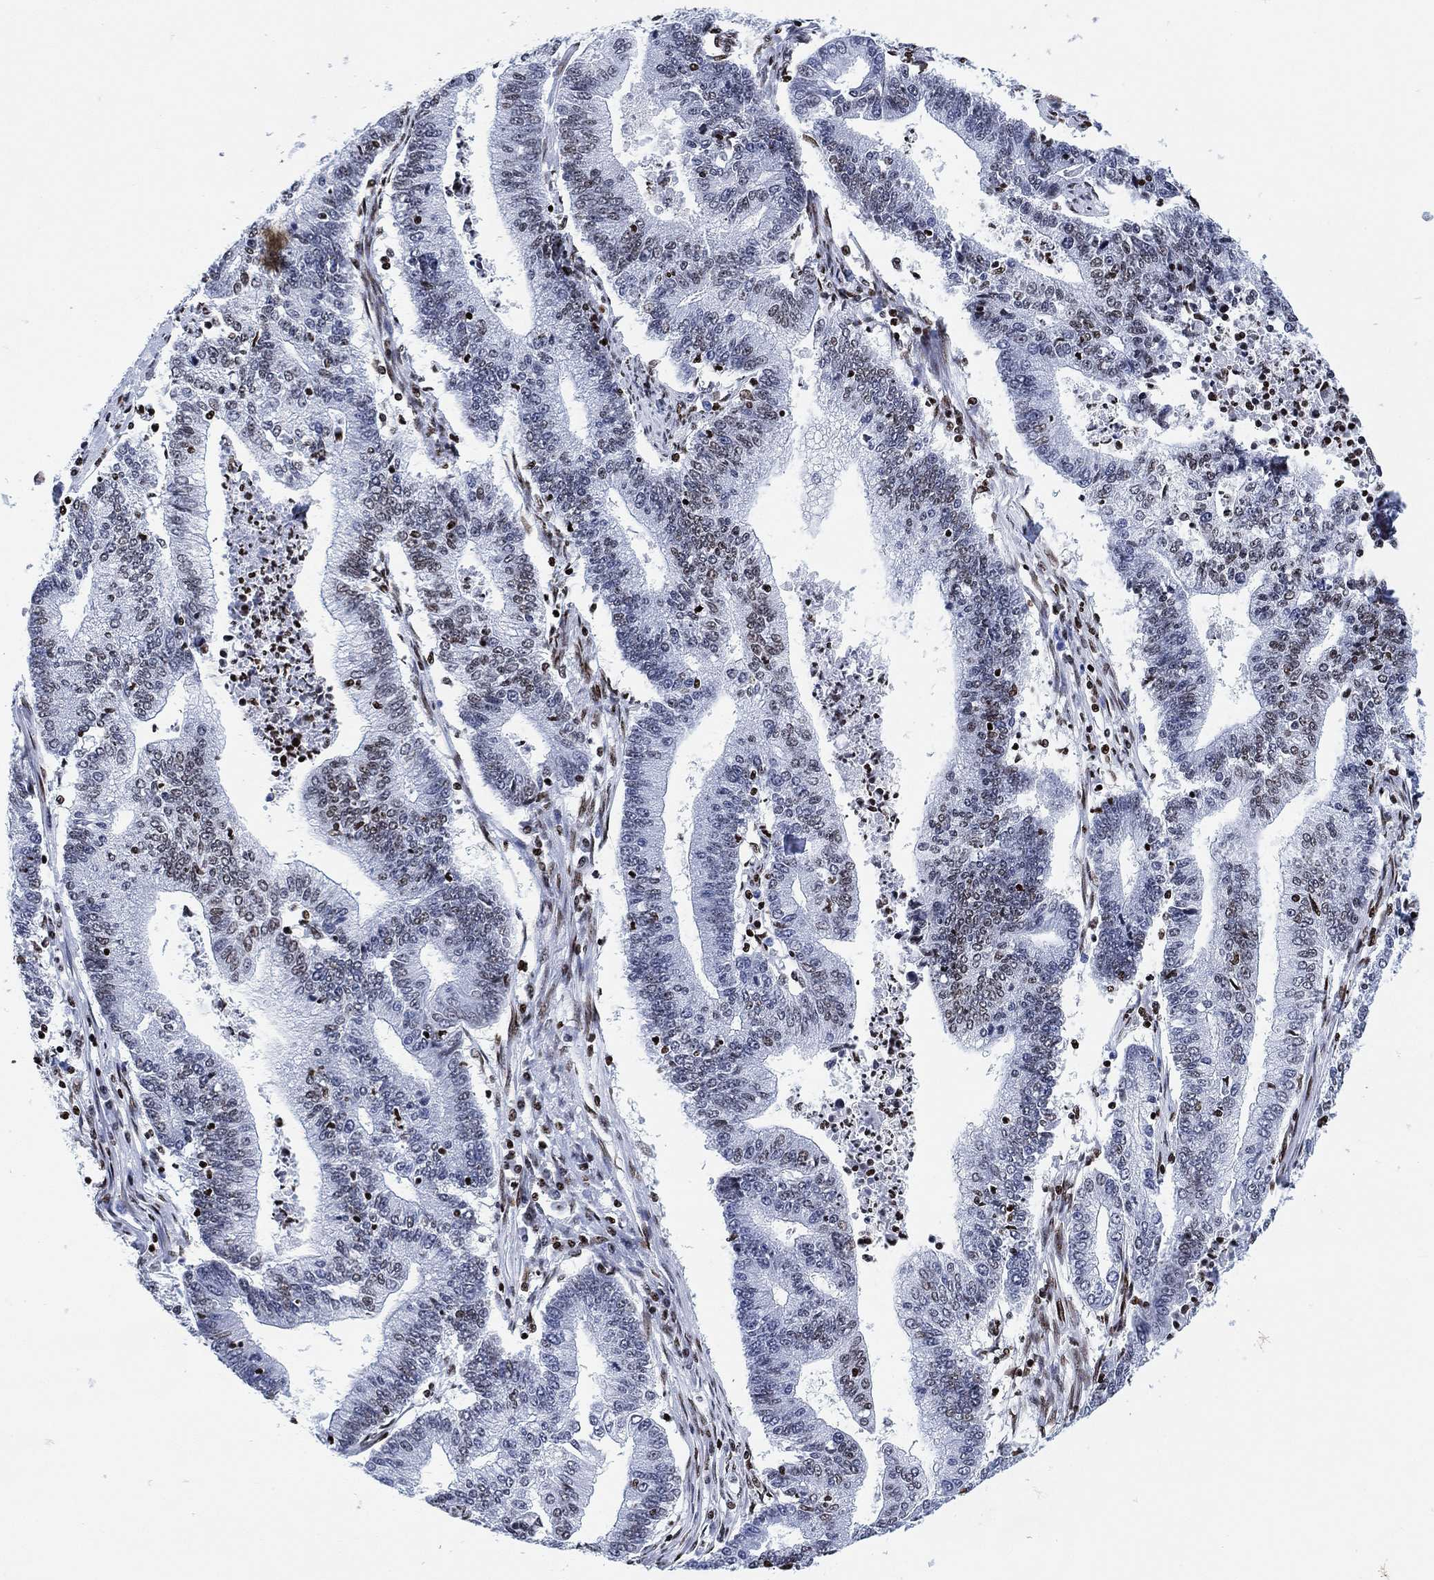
{"staining": {"intensity": "weak", "quantity": "<25%", "location": "nuclear"}, "tissue": "endometrial cancer", "cell_type": "Tumor cells", "image_type": "cancer", "snomed": [{"axis": "morphology", "description": "Adenocarcinoma, NOS"}, {"axis": "topography", "description": "Uterus"}, {"axis": "topography", "description": "Endometrium"}], "caption": "Endometrial adenocarcinoma stained for a protein using immunohistochemistry (IHC) reveals no expression tumor cells.", "gene": "H1-10", "patient": {"sex": "female", "age": 54}}